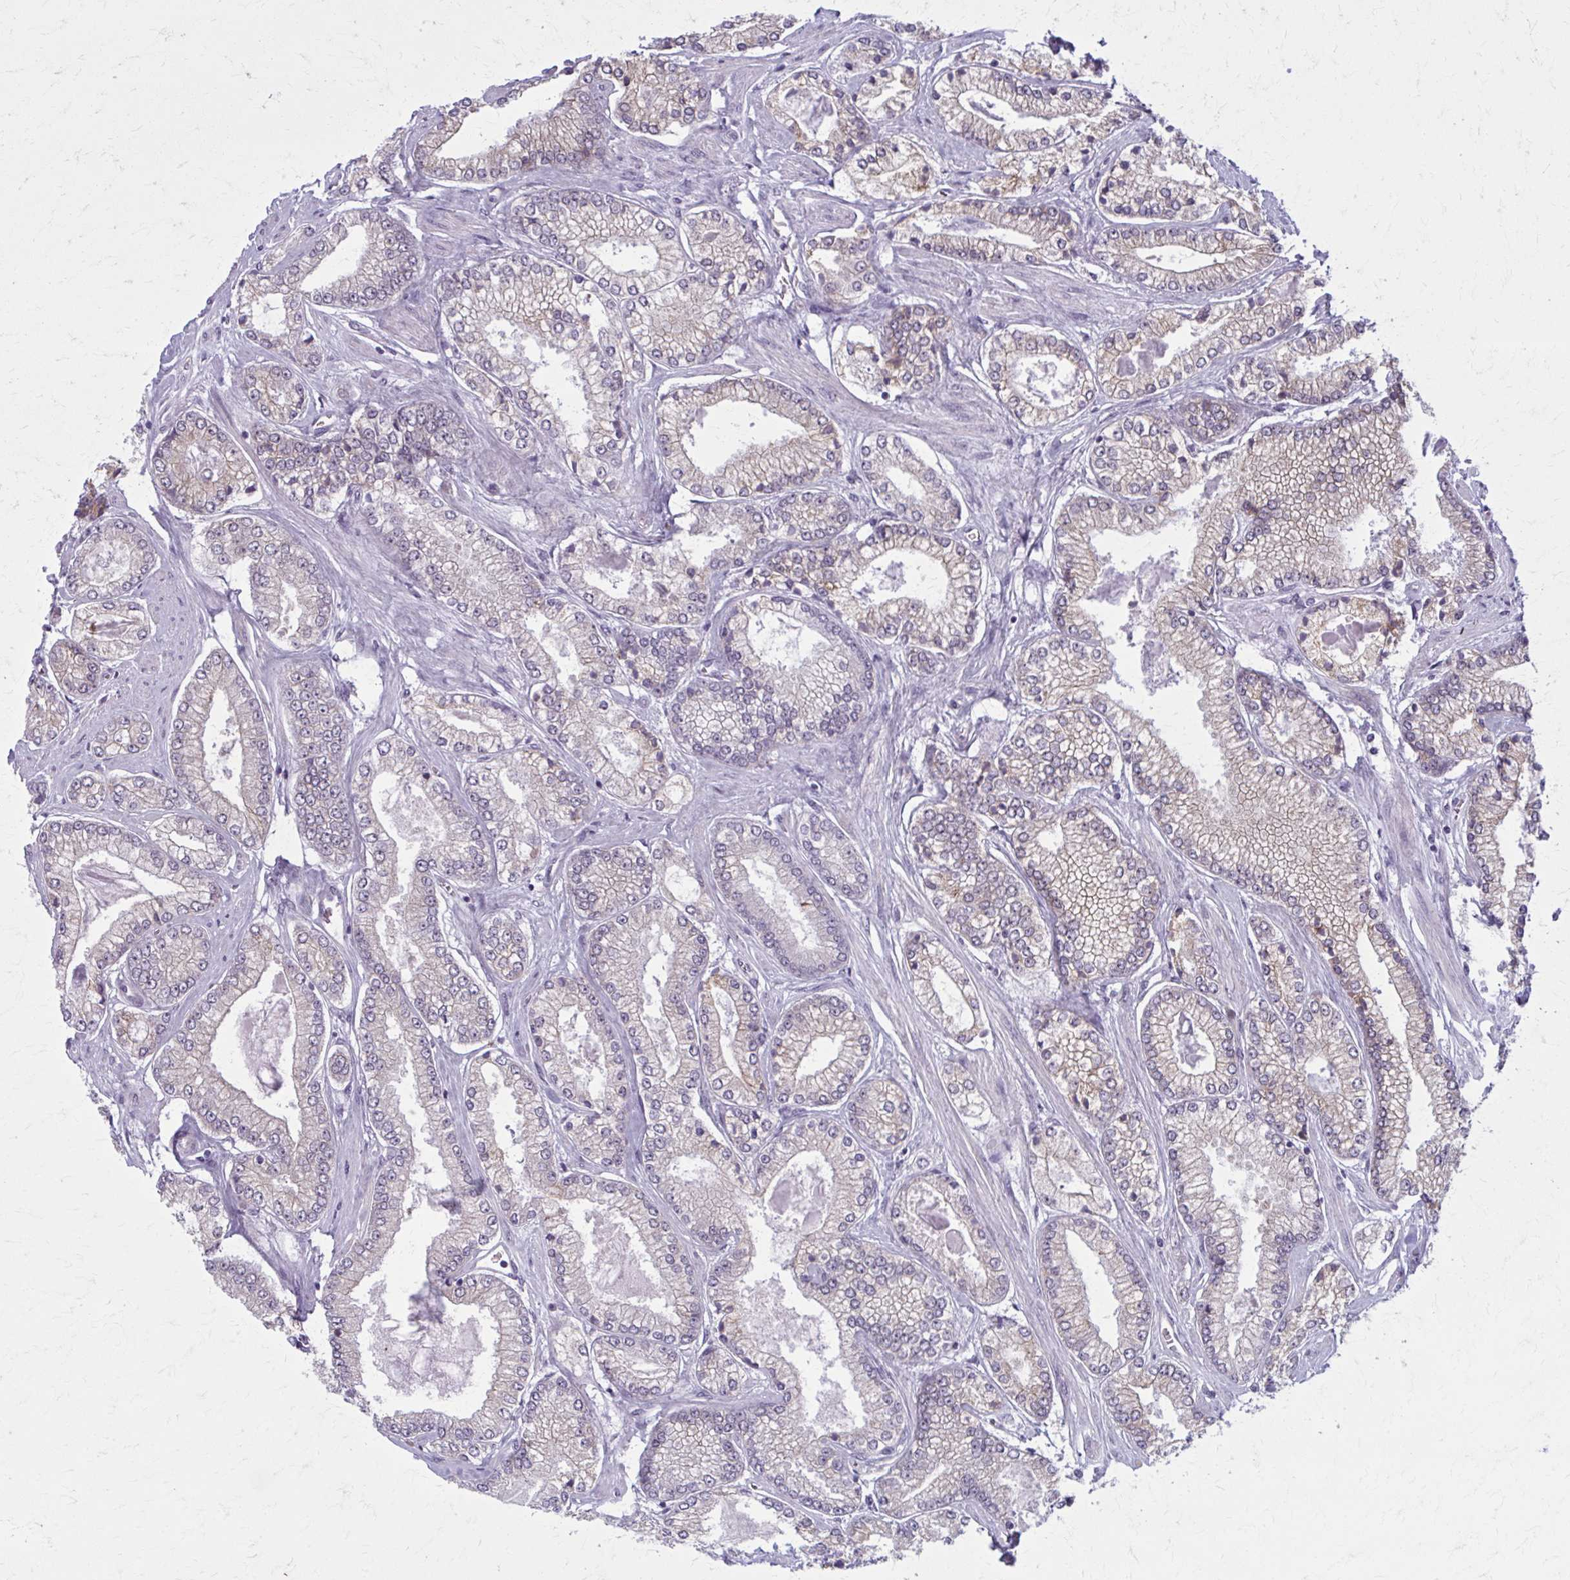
{"staining": {"intensity": "weak", "quantity": "25%-75%", "location": "cytoplasmic/membranous"}, "tissue": "prostate cancer", "cell_type": "Tumor cells", "image_type": "cancer", "snomed": [{"axis": "morphology", "description": "Adenocarcinoma, Low grade"}, {"axis": "topography", "description": "Prostate"}], "caption": "Prostate cancer (low-grade adenocarcinoma) stained for a protein (brown) demonstrates weak cytoplasmic/membranous positive expression in about 25%-75% of tumor cells.", "gene": "NUMBL", "patient": {"sex": "male", "age": 67}}